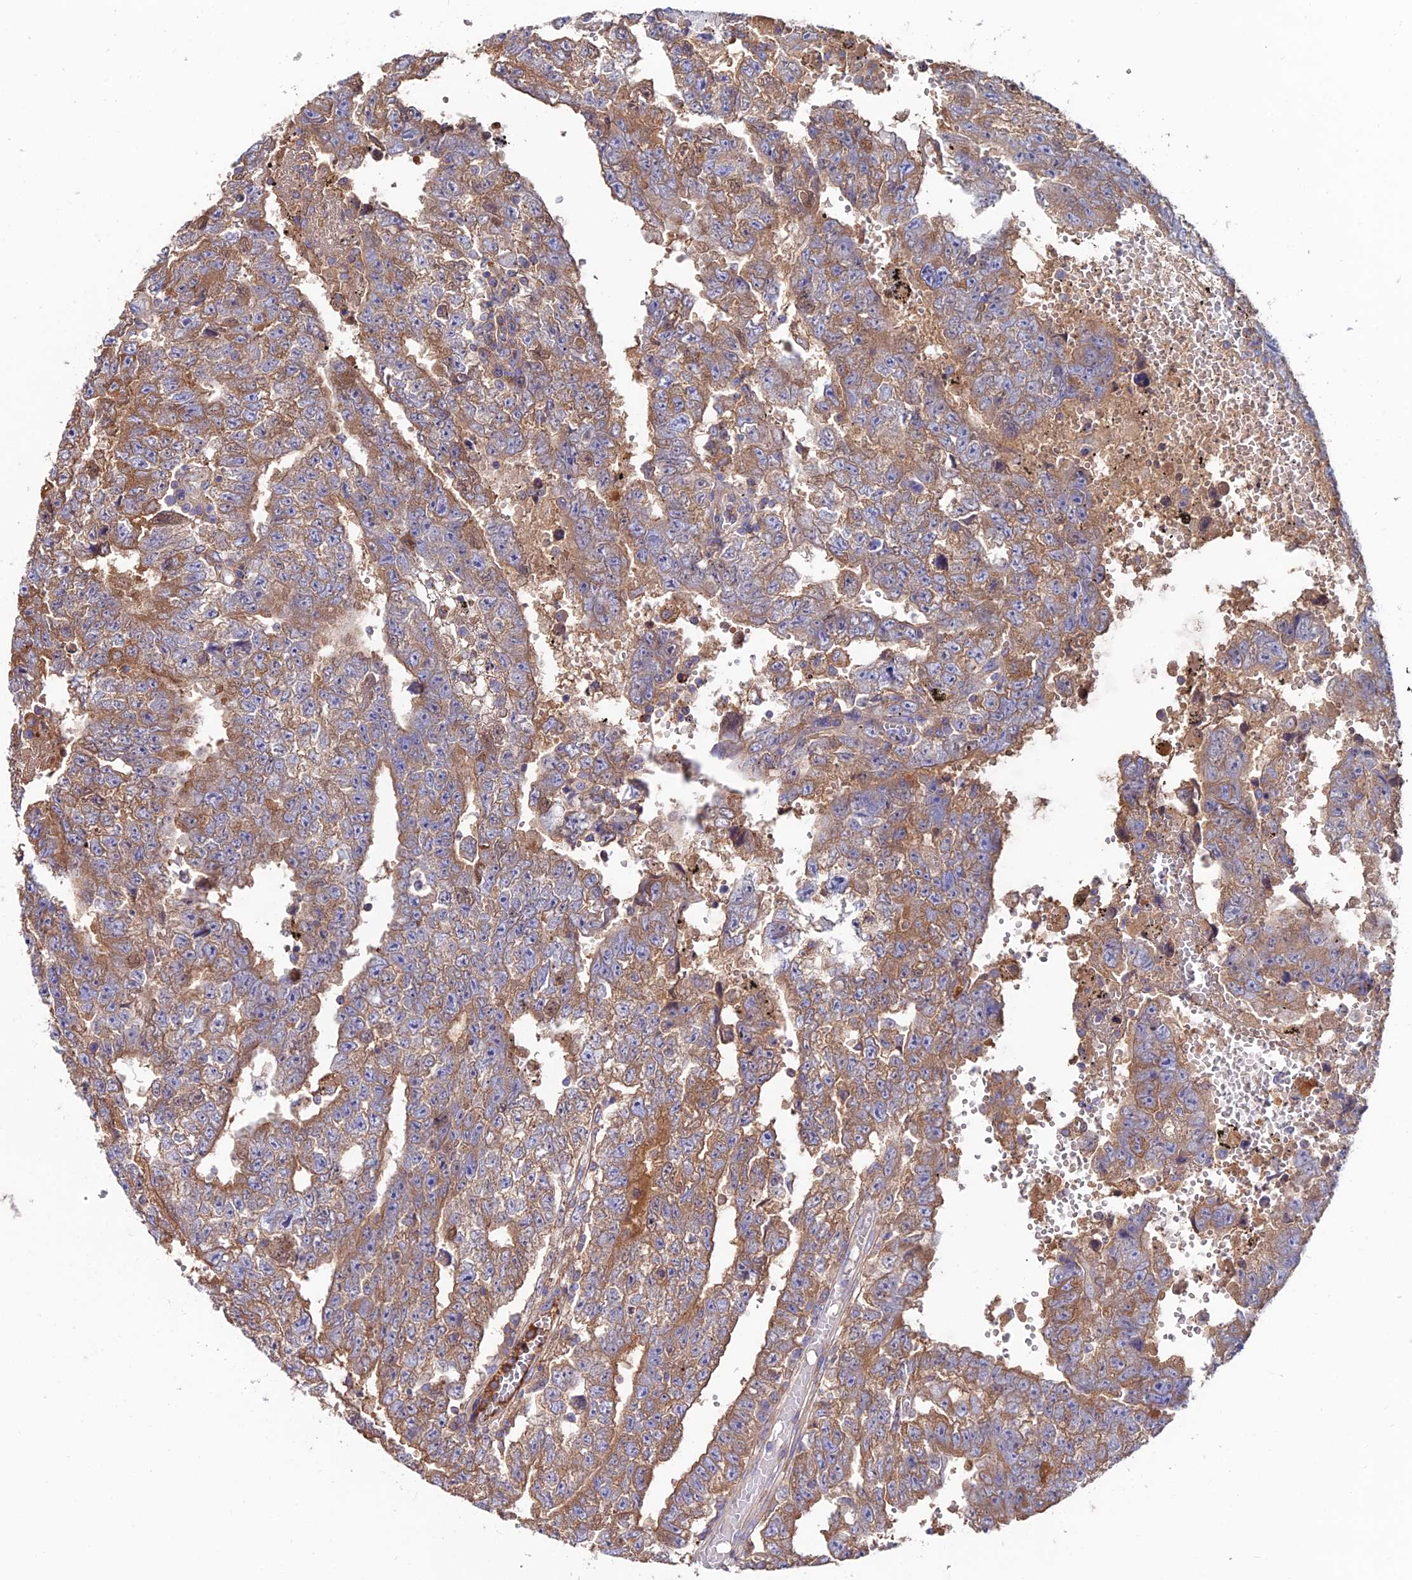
{"staining": {"intensity": "moderate", "quantity": "25%-75%", "location": "cytoplasmic/membranous"}, "tissue": "testis cancer", "cell_type": "Tumor cells", "image_type": "cancer", "snomed": [{"axis": "morphology", "description": "Carcinoma, Embryonal, NOS"}, {"axis": "topography", "description": "Testis"}], "caption": "Testis cancer (embryonal carcinoma) stained for a protein reveals moderate cytoplasmic/membranous positivity in tumor cells.", "gene": "SLC25A16", "patient": {"sex": "male", "age": 25}}